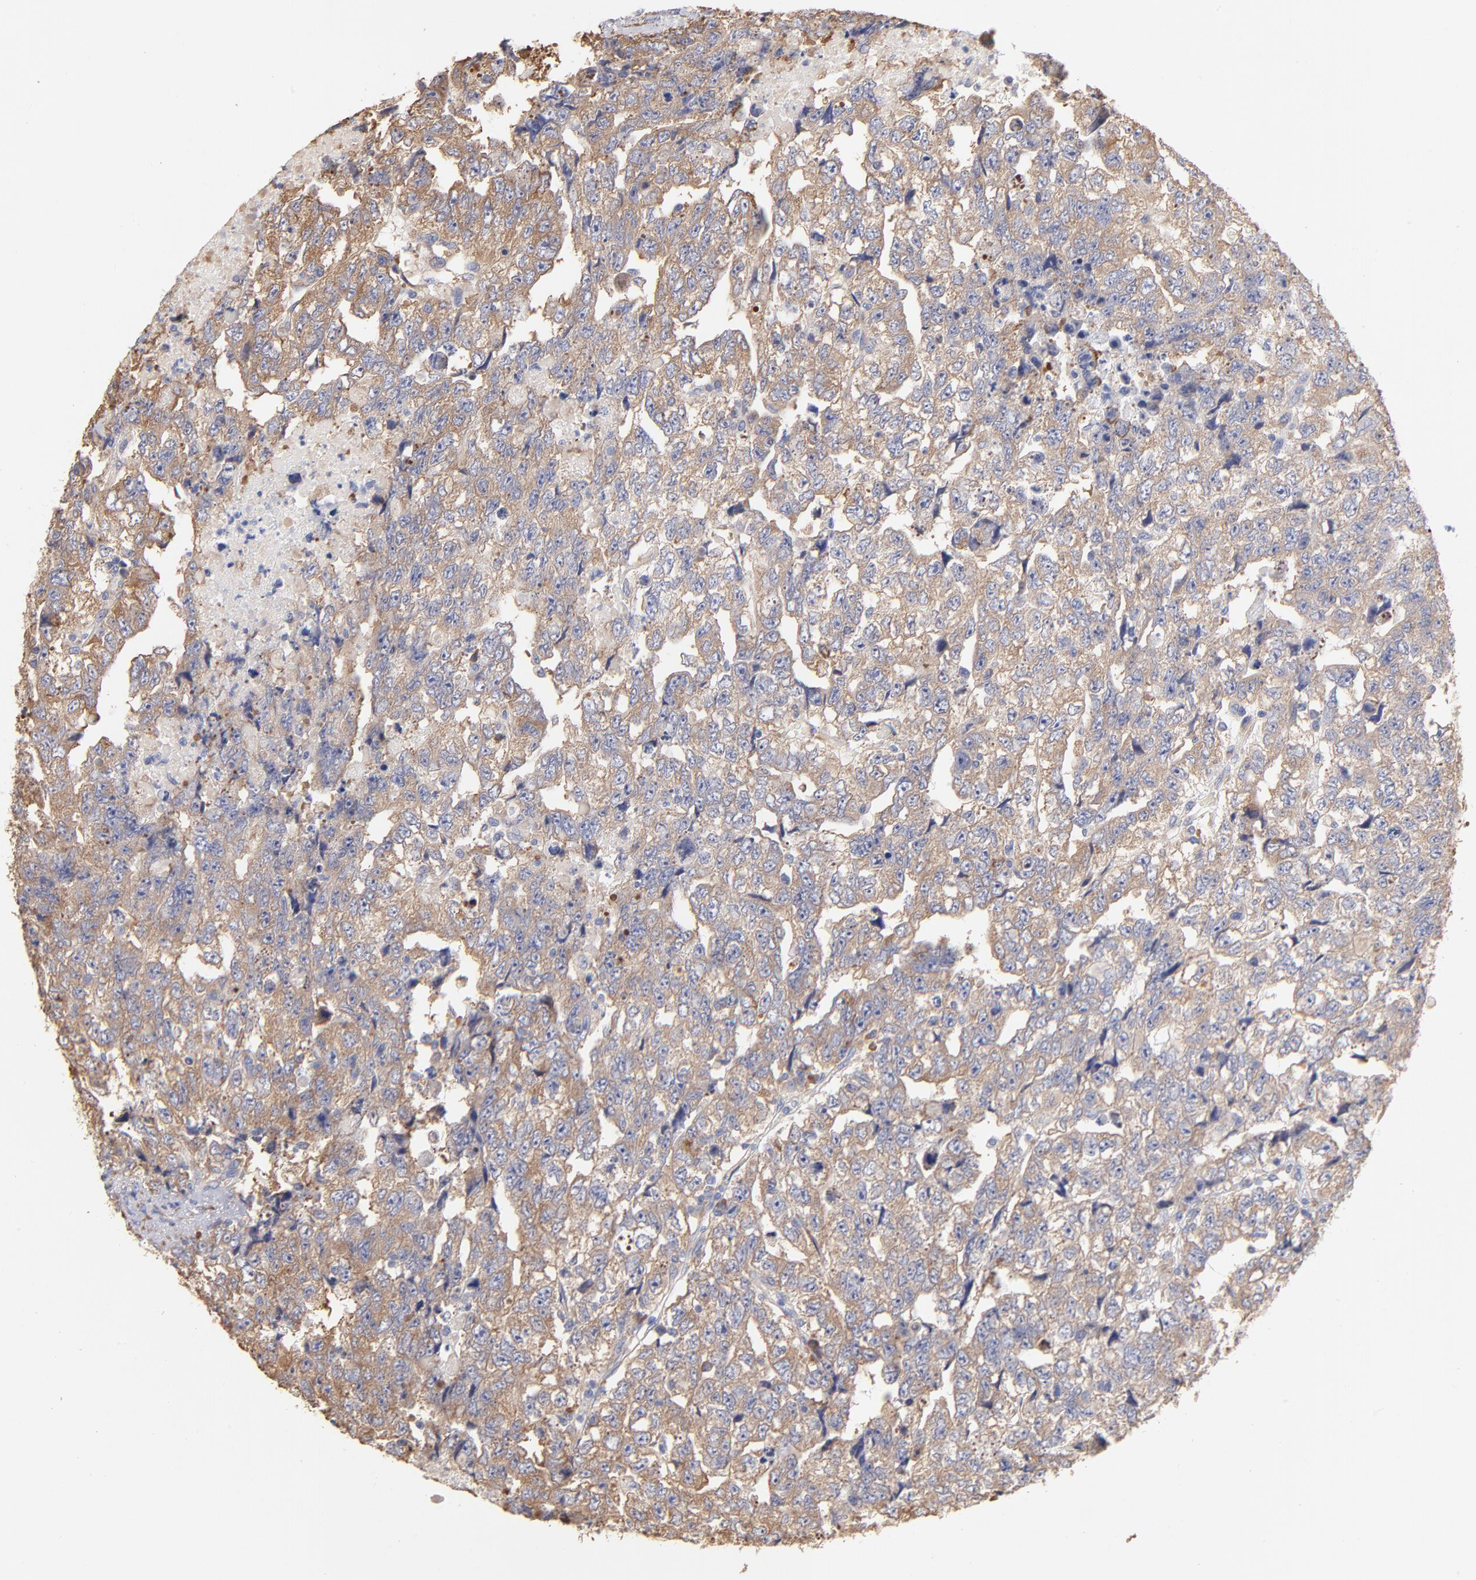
{"staining": {"intensity": "moderate", "quantity": ">75%", "location": "cytoplasmic/membranous"}, "tissue": "testis cancer", "cell_type": "Tumor cells", "image_type": "cancer", "snomed": [{"axis": "morphology", "description": "Carcinoma, Embryonal, NOS"}, {"axis": "topography", "description": "Testis"}], "caption": "Immunohistochemical staining of testis embryonal carcinoma demonstrates medium levels of moderate cytoplasmic/membranous protein expression in about >75% of tumor cells. Using DAB (brown) and hematoxylin (blue) stains, captured at high magnification using brightfield microscopy.", "gene": "RPL9", "patient": {"sex": "male", "age": 36}}